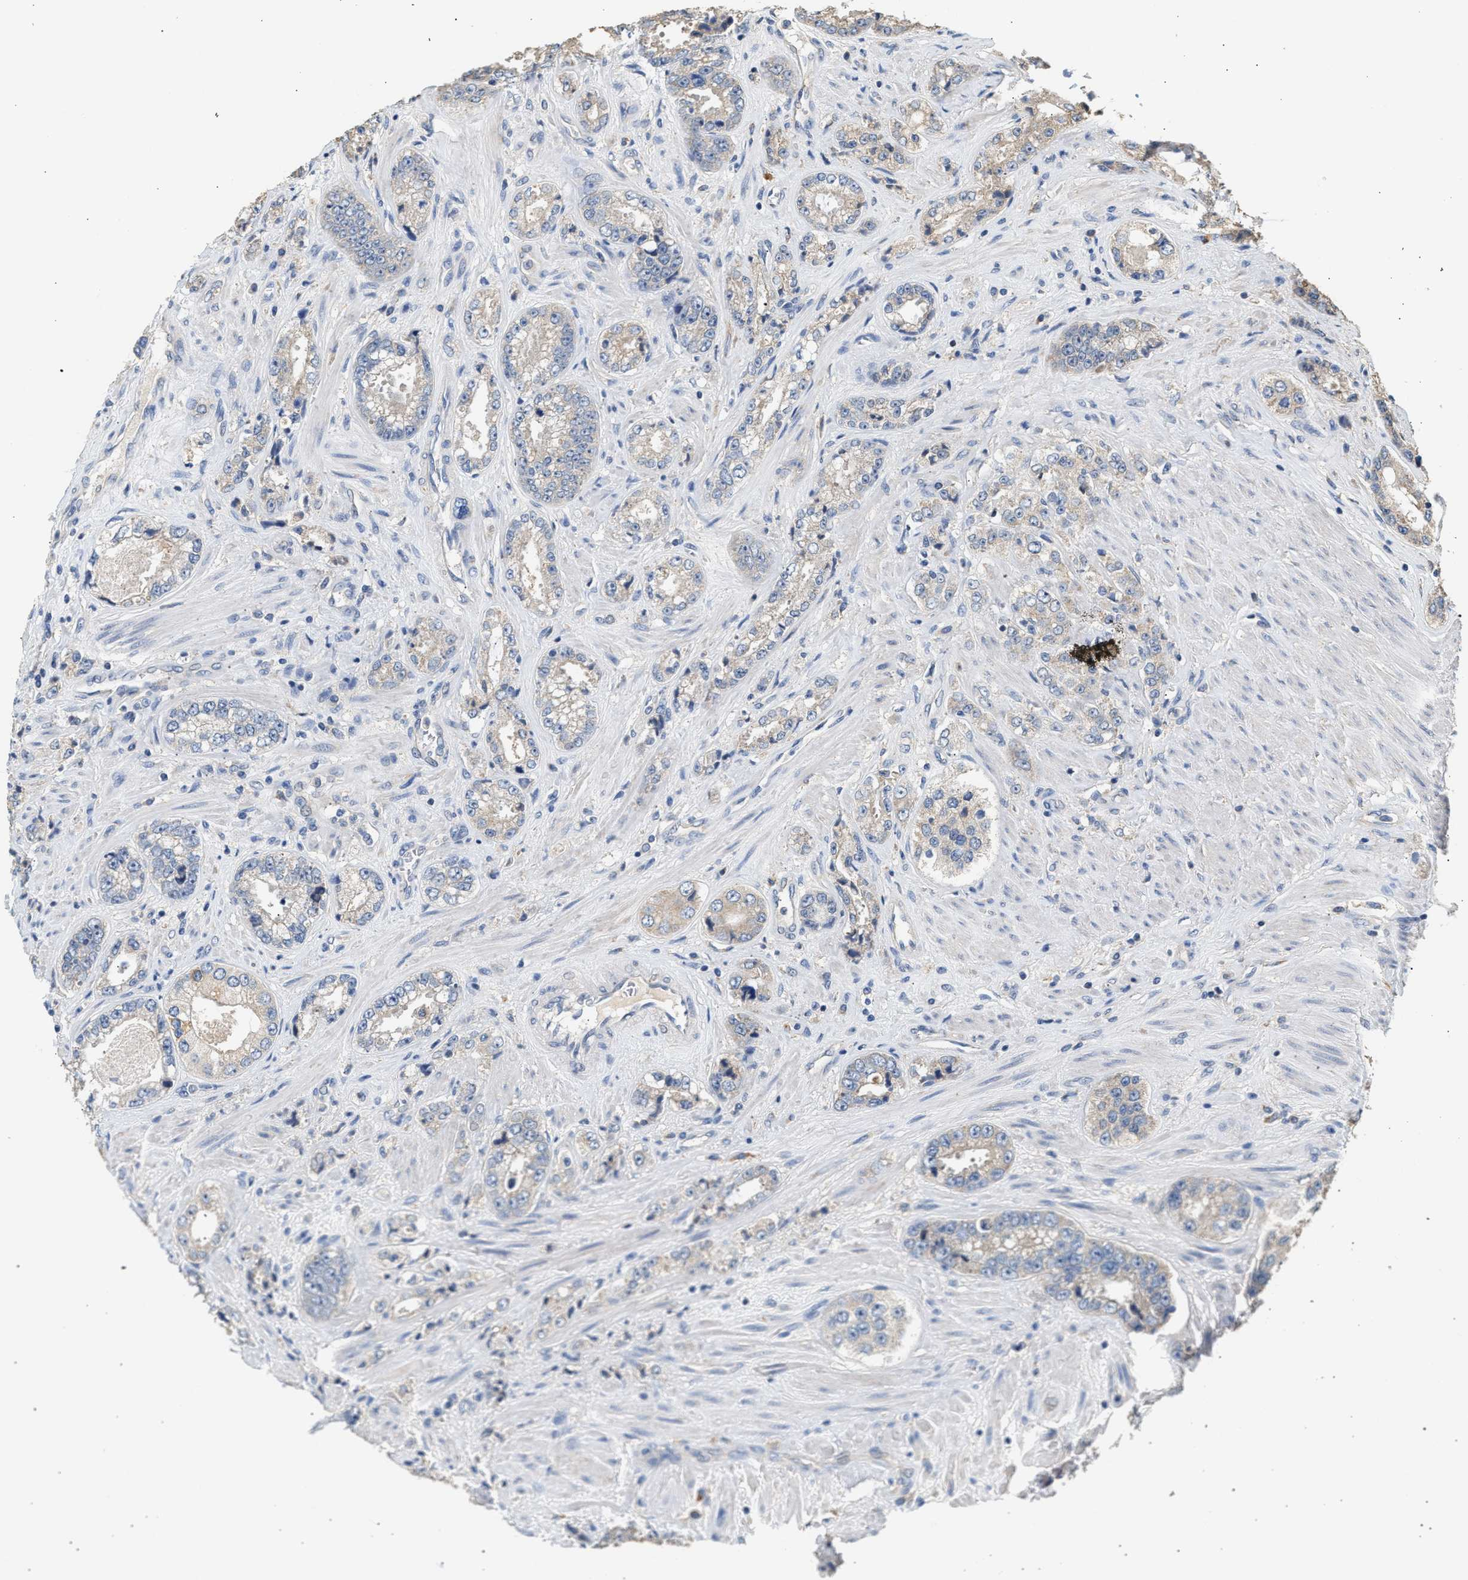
{"staining": {"intensity": "negative", "quantity": "none", "location": "none"}, "tissue": "prostate cancer", "cell_type": "Tumor cells", "image_type": "cancer", "snomed": [{"axis": "morphology", "description": "Adenocarcinoma, High grade"}, {"axis": "topography", "description": "Prostate"}], "caption": "Human prostate cancer (high-grade adenocarcinoma) stained for a protein using immunohistochemistry exhibits no staining in tumor cells.", "gene": "WDR31", "patient": {"sex": "male", "age": 61}}